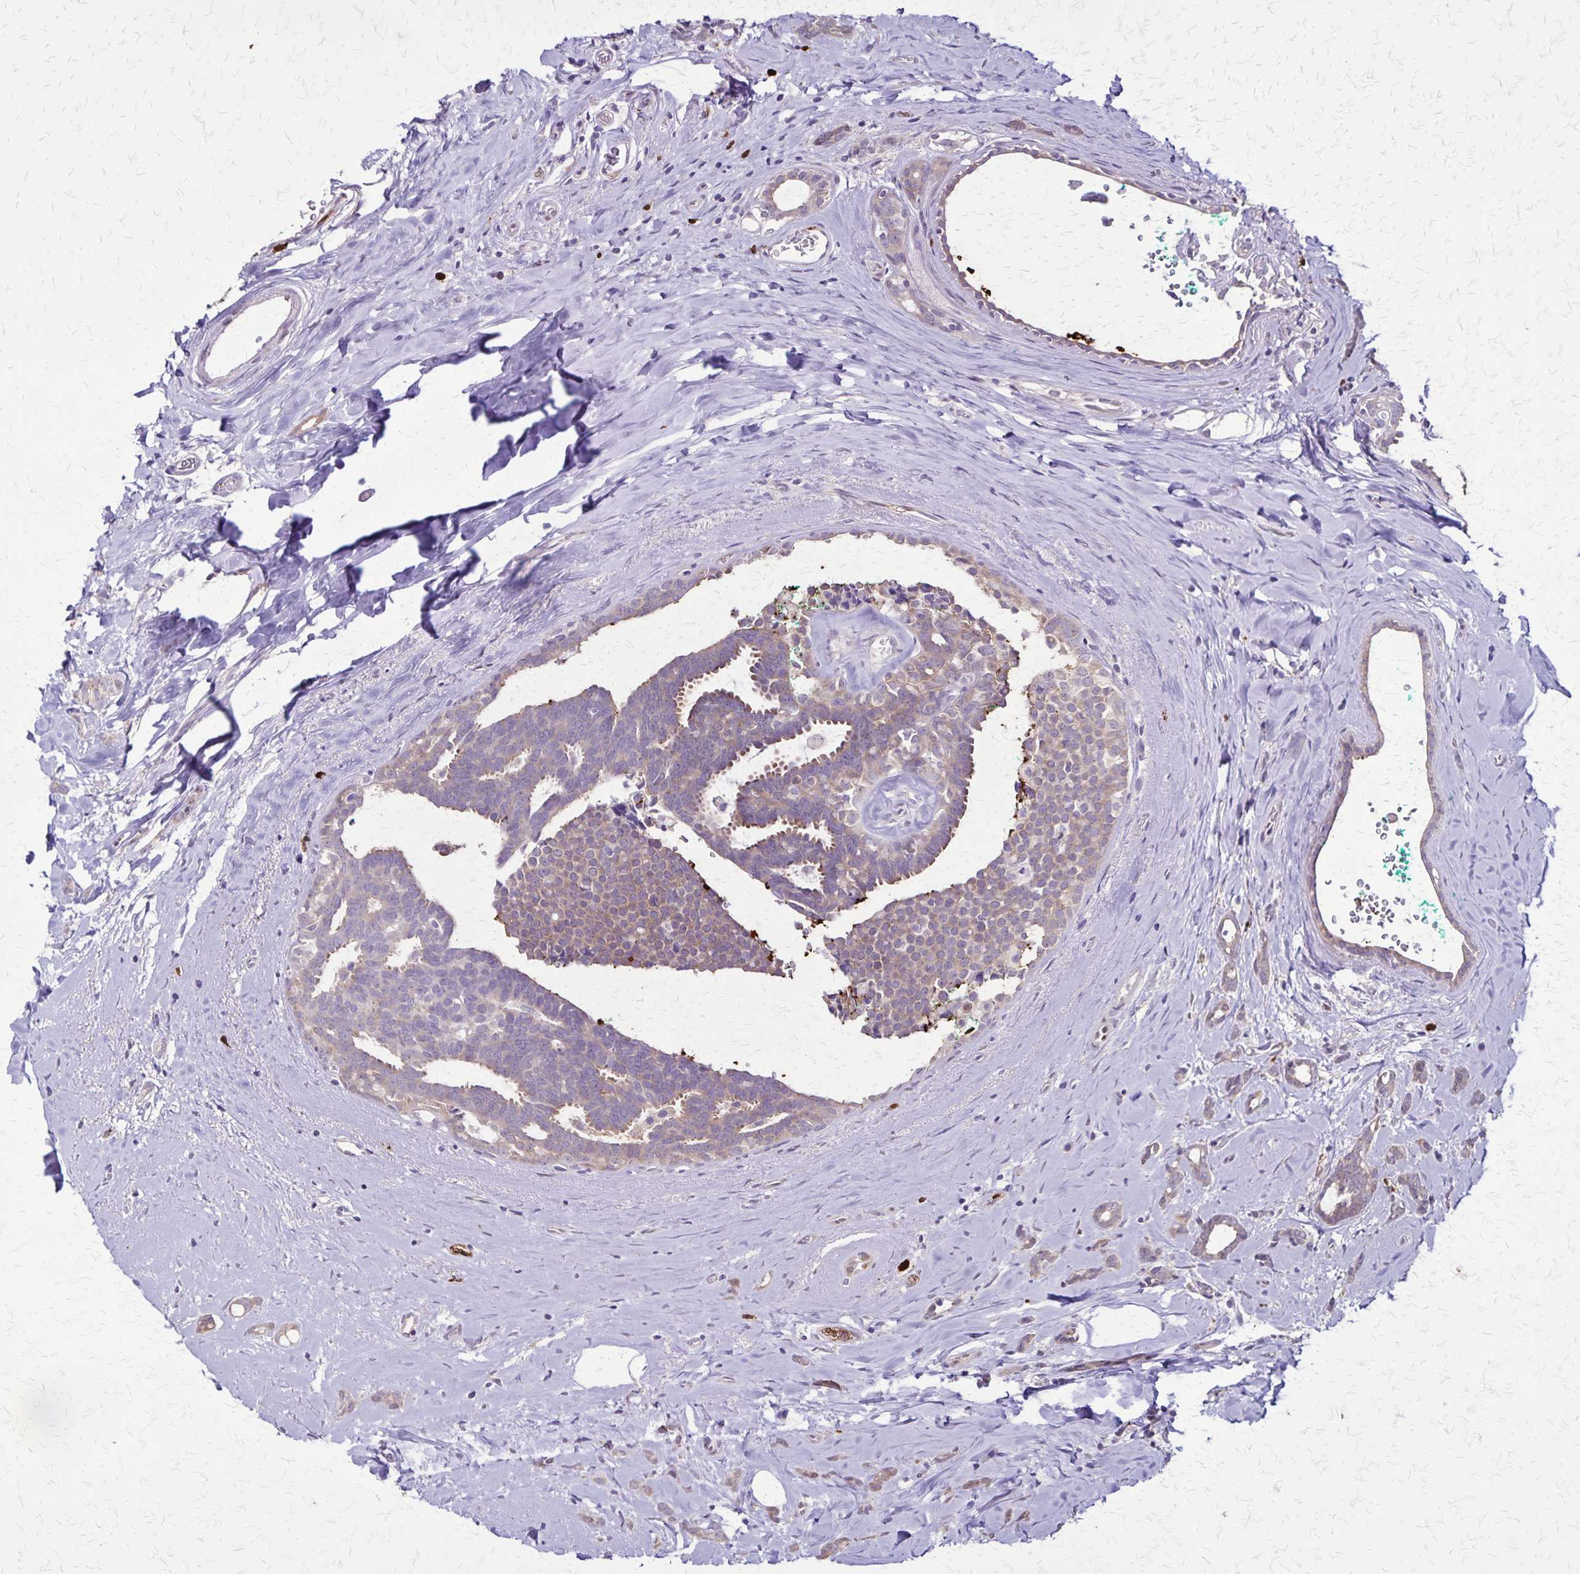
{"staining": {"intensity": "weak", "quantity": "<25%", "location": "cytoplasmic/membranous"}, "tissue": "breast cancer", "cell_type": "Tumor cells", "image_type": "cancer", "snomed": [{"axis": "morphology", "description": "Intraductal carcinoma, in situ"}, {"axis": "morphology", "description": "Duct carcinoma"}, {"axis": "morphology", "description": "Lobular carcinoma, in situ"}, {"axis": "topography", "description": "Breast"}], "caption": "Protein analysis of breast lobular carcinoma in situ demonstrates no significant positivity in tumor cells.", "gene": "ULBP3", "patient": {"sex": "female", "age": 44}}